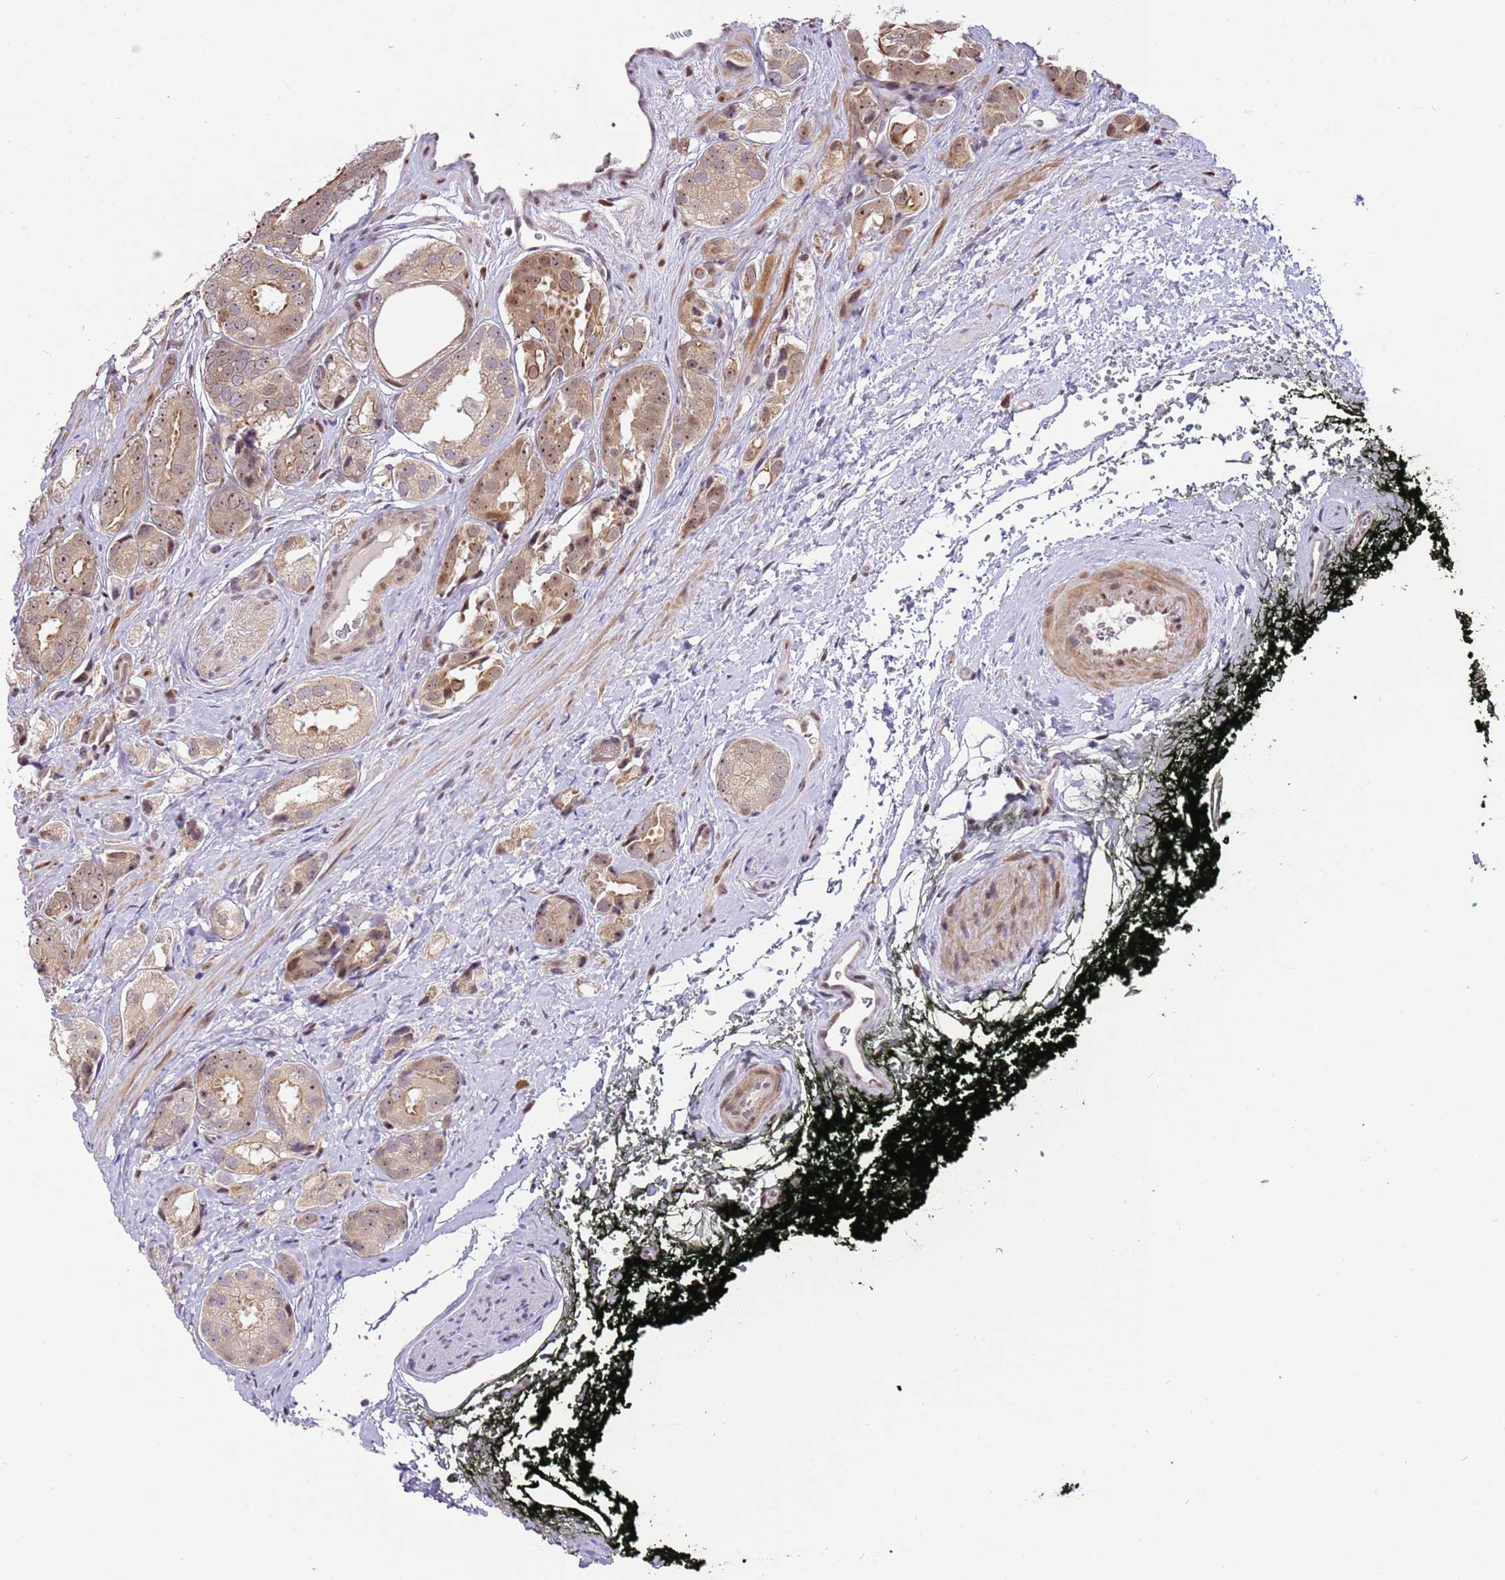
{"staining": {"intensity": "weak", "quantity": ">75%", "location": "cytoplasmic/membranous,nuclear"}, "tissue": "prostate cancer", "cell_type": "Tumor cells", "image_type": "cancer", "snomed": [{"axis": "morphology", "description": "Adenocarcinoma, High grade"}, {"axis": "topography", "description": "Prostate"}], "caption": "Immunohistochemical staining of human prostate adenocarcinoma (high-grade) displays low levels of weak cytoplasmic/membranous and nuclear positivity in approximately >75% of tumor cells.", "gene": "RFK", "patient": {"sex": "male", "age": 71}}